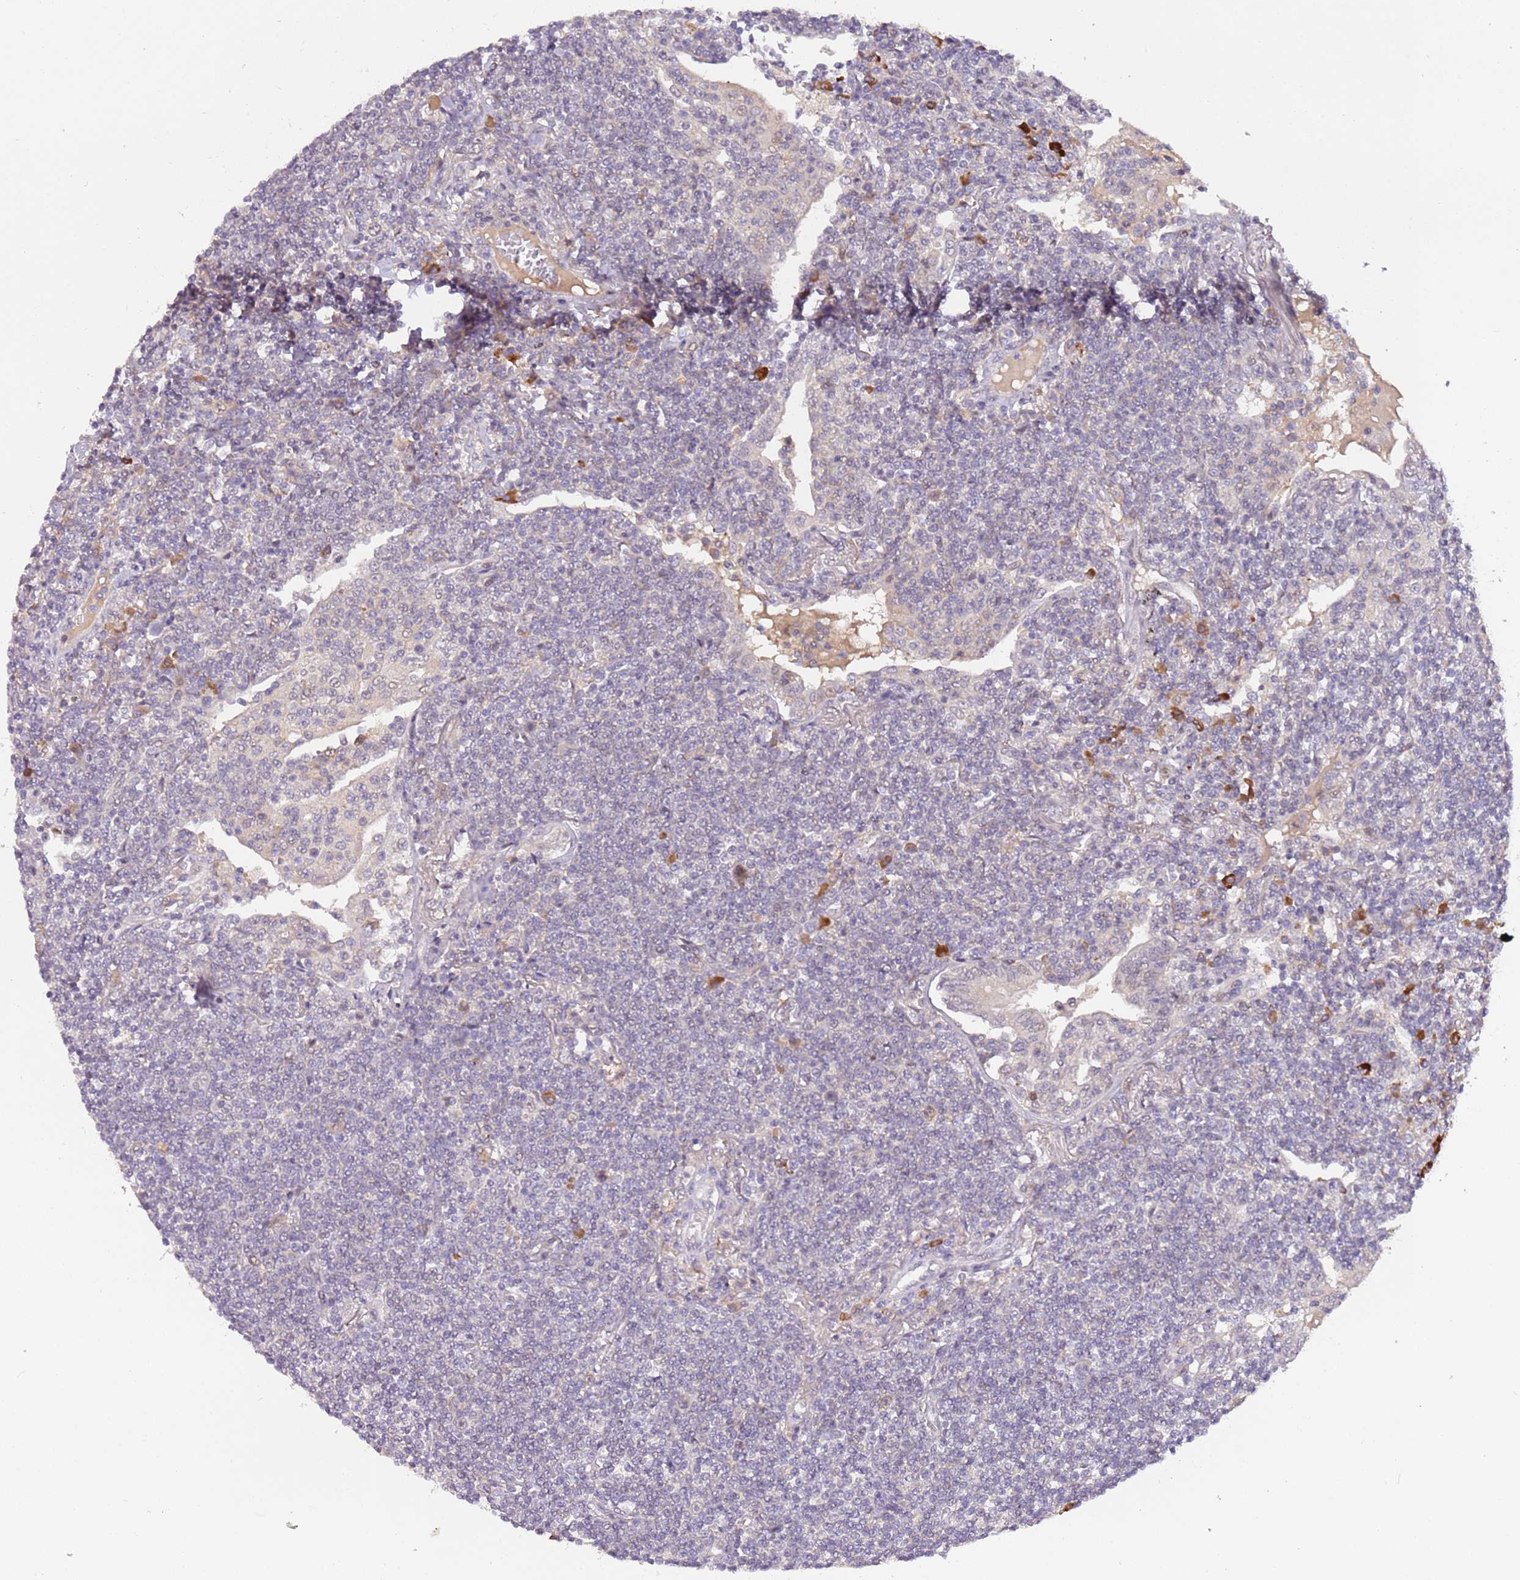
{"staining": {"intensity": "negative", "quantity": "none", "location": "none"}, "tissue": "lymphoma", "cell_type": "Tumor cells", "image_type": "cancer", "snomed": [{"axis": "morphology", "description": "Malignant lymphoma, non-Hodgkin's type, Low grade"}, {"axis": "topography", "description": "Lung"}], "caption": "Protein analysis of lymphoma exhibits no significant staining in tumor cells.", "gene": "MAGEF1", "patient": {"sex": "female", "age": 71}}